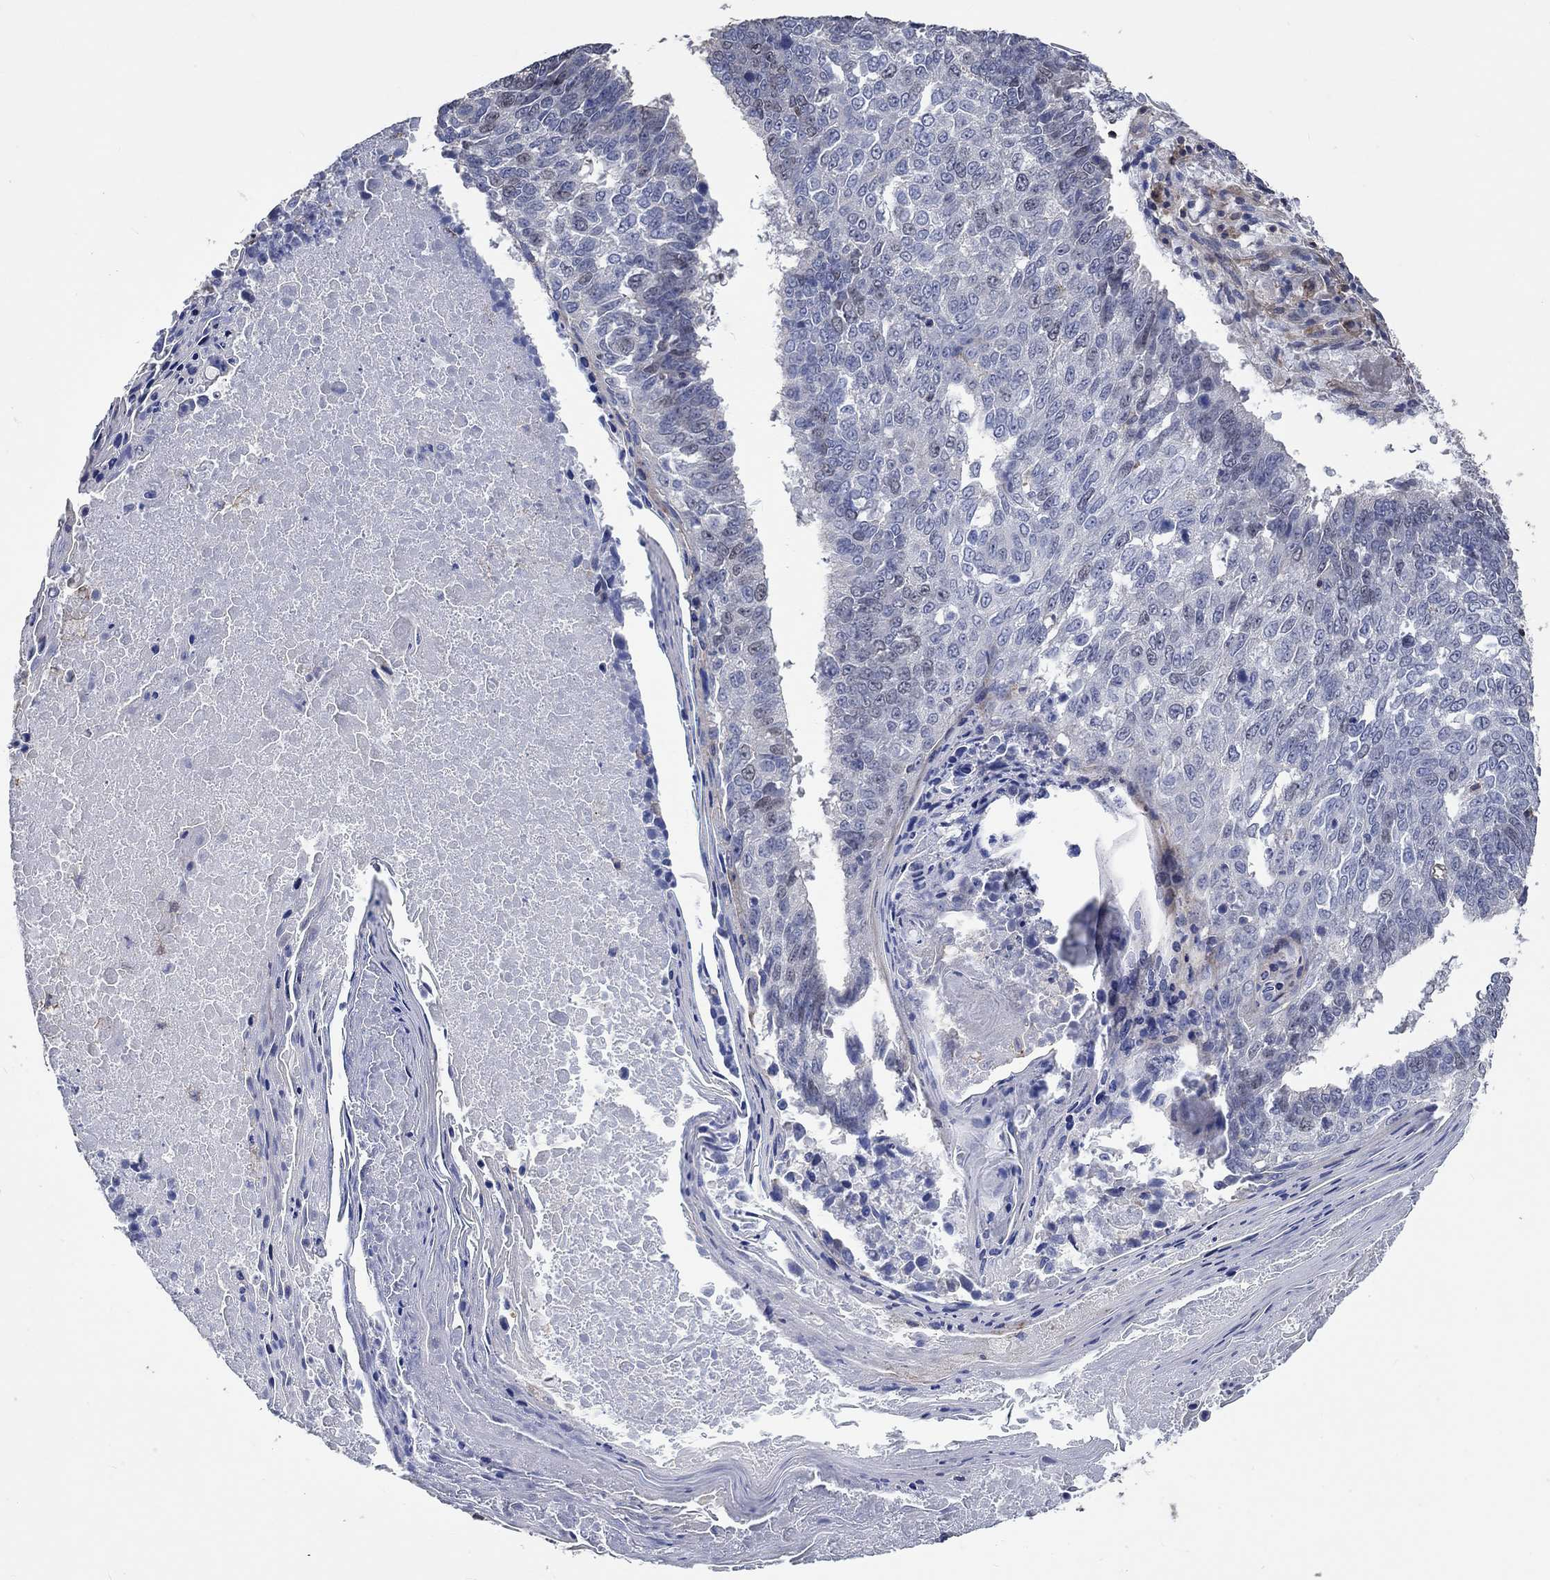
{"staining": {"intensity": "negative", "quantity": "none", "location": "none"}, "tissue": "lung cancer", "cell_type": "Tumor cells", "image_type": "cancer", "snomed": [{"axis": "morphology", "description": "Squamous cell carcinoma, NOS"}, {"axis": "topography", "description": "Lung"}], "caption": "Immunohistochemistry of human lung squamous cell carcinoma demonstrates no expression in tumor cells.", "gene": "TNFAIP8L3", "patient": {"sex": "male", "age": 73}}